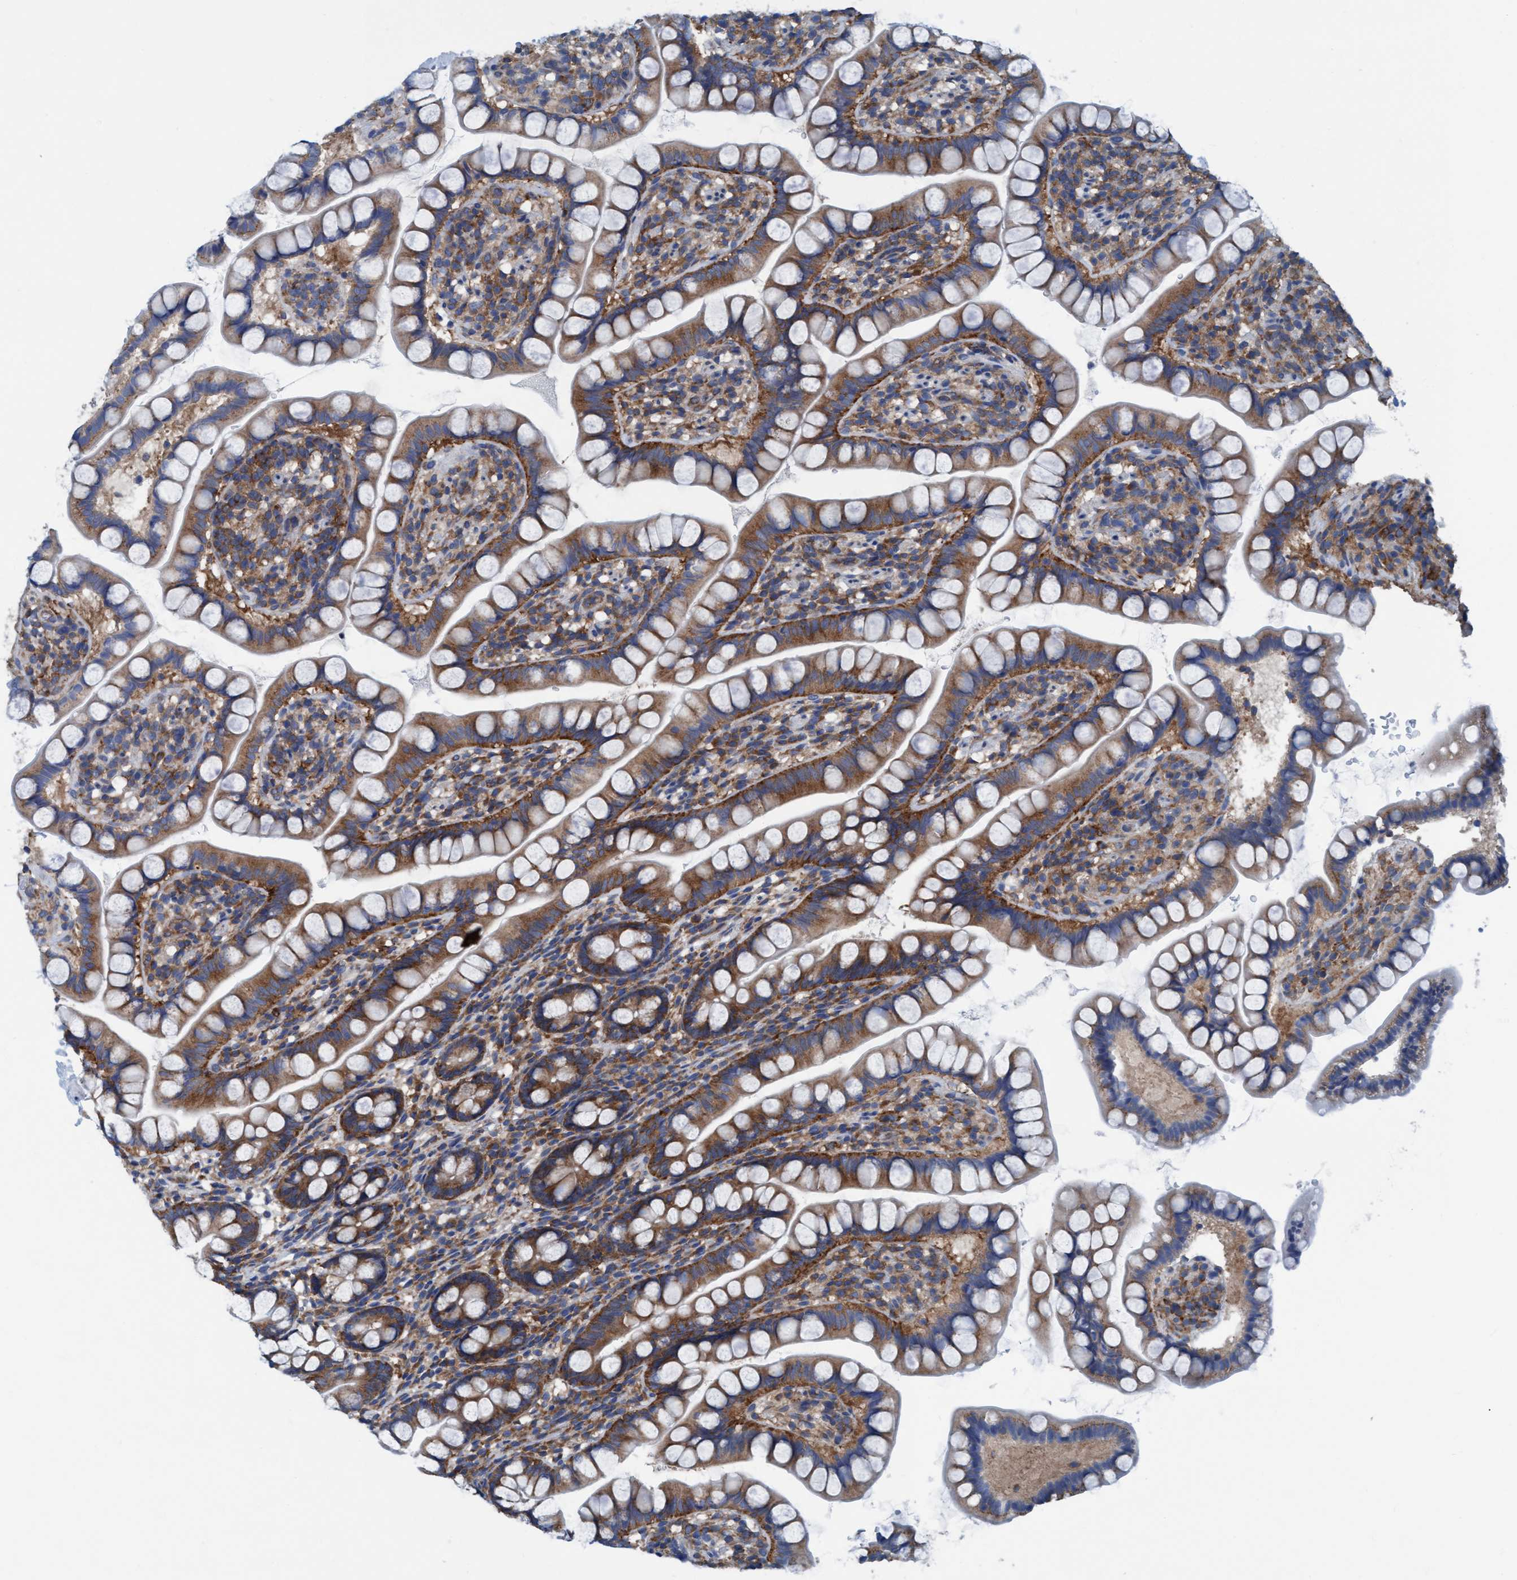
{"staining": {"intensity": "moderate", "quantity": ">75%", "location": "cytoplasmic/membranous"}, "tissue": "small intestine", "cell_type": "Glandular cells", "image_type": "normal", "snomed": [{"axis": "morphology", "description": "Normal tissue, NOS"}, {"axis": "topography", "description": "Small intestine"}], "caption": "Brown immunohistochemical staining in benign human small intestine demonstrates moderate cytoplasmic/membranous staining in approximately >75% of glandular cells.", "gene": "NMT1", "patient": {"sex": "female", "age": 84}}